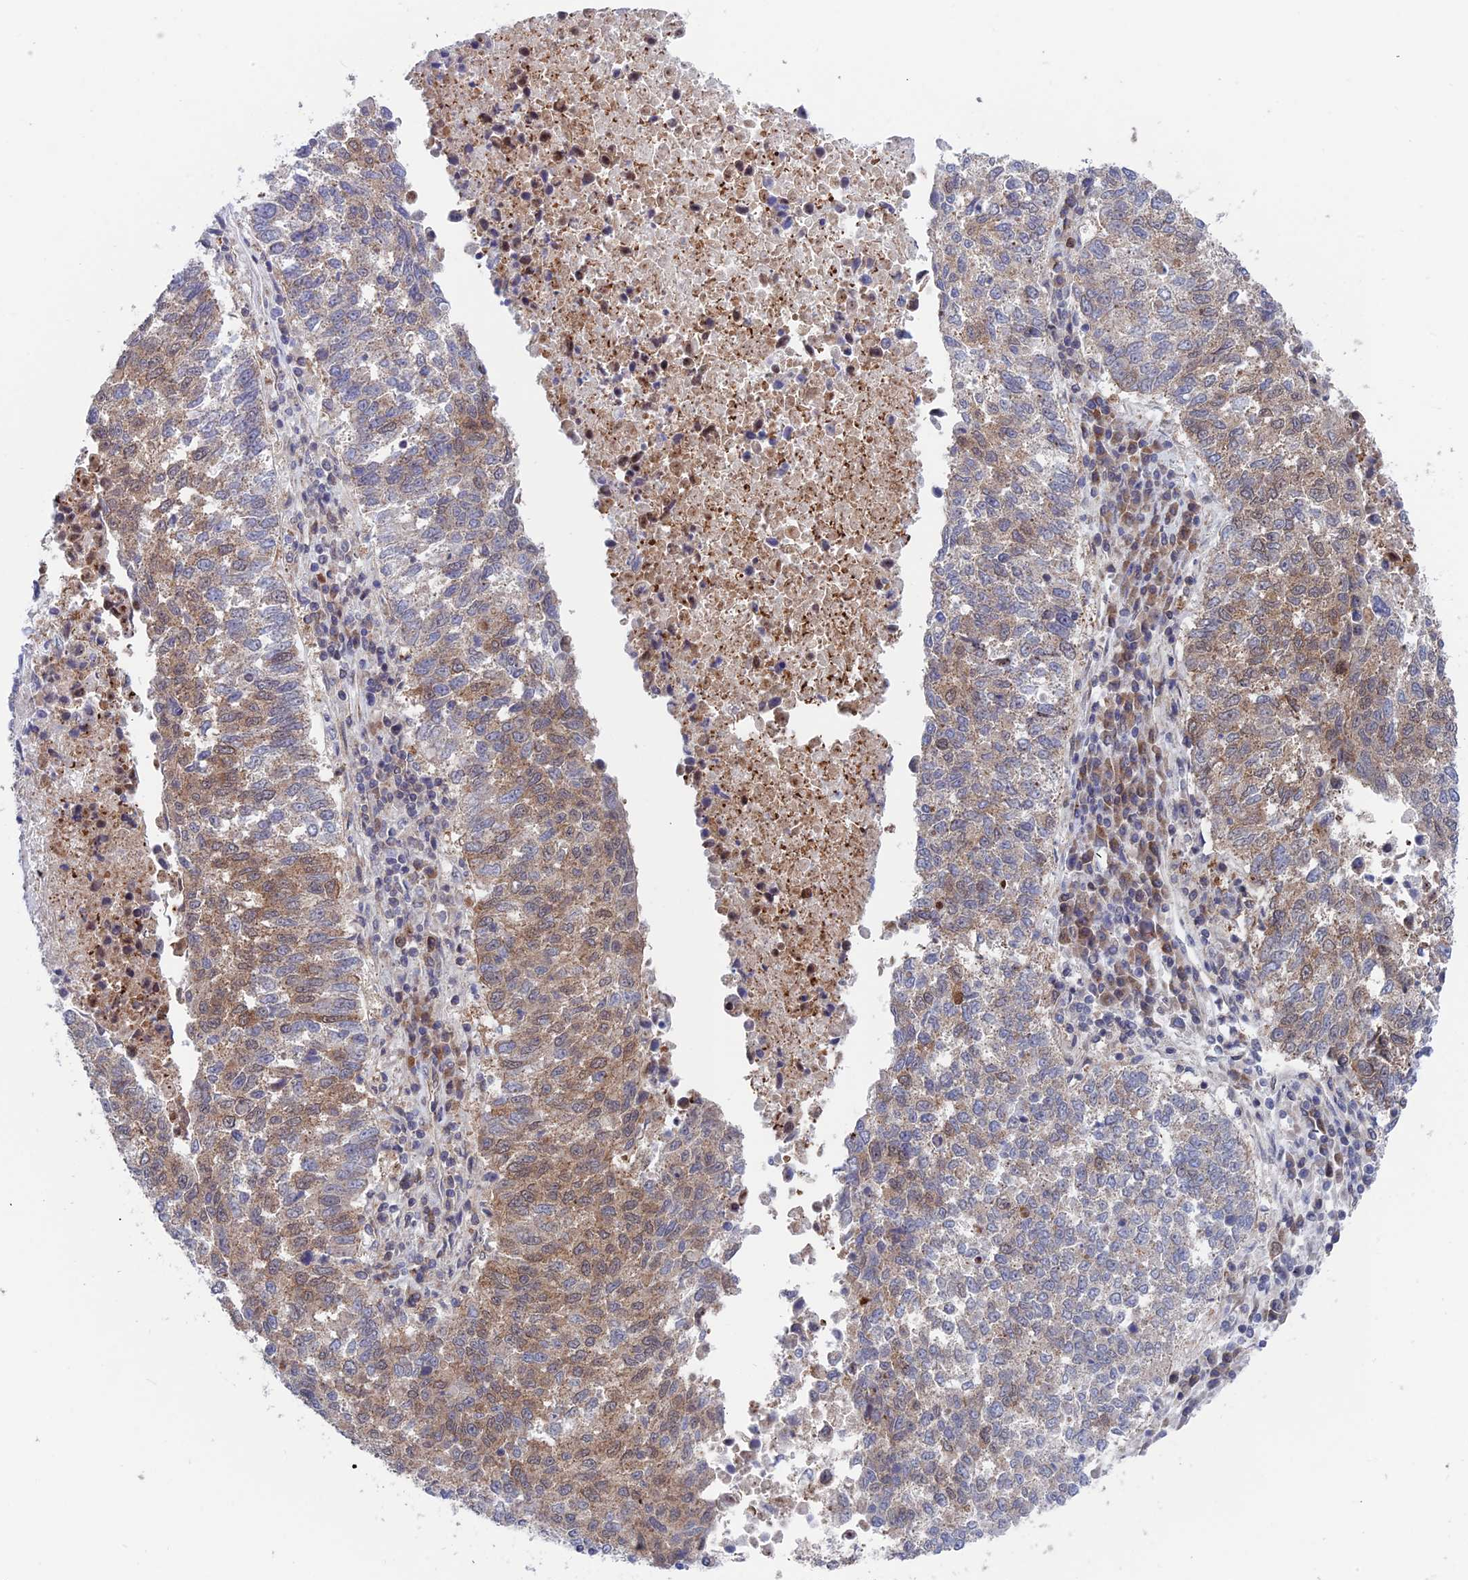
{"staining": {"intensity": "moderate", "quantity": ">75%", "location": "cytoplasmic/membranous"}, "tissue": "lung cancer", "cell_type": "Tumor cells", "image_type": "cancer", "snomed": [{"axis": "morphology", "description": "Squamous cell carcinoma, NOS"}, {"axis": "topography", "description": "Lung"}], "caption": "Tumor cells display moderate cytoplasmic/membranous expression in about >75% of cells in squamous cell carcinoma (lung).", "gene": "IGBP1", "patient": {"sex": "male", "age": 73}}